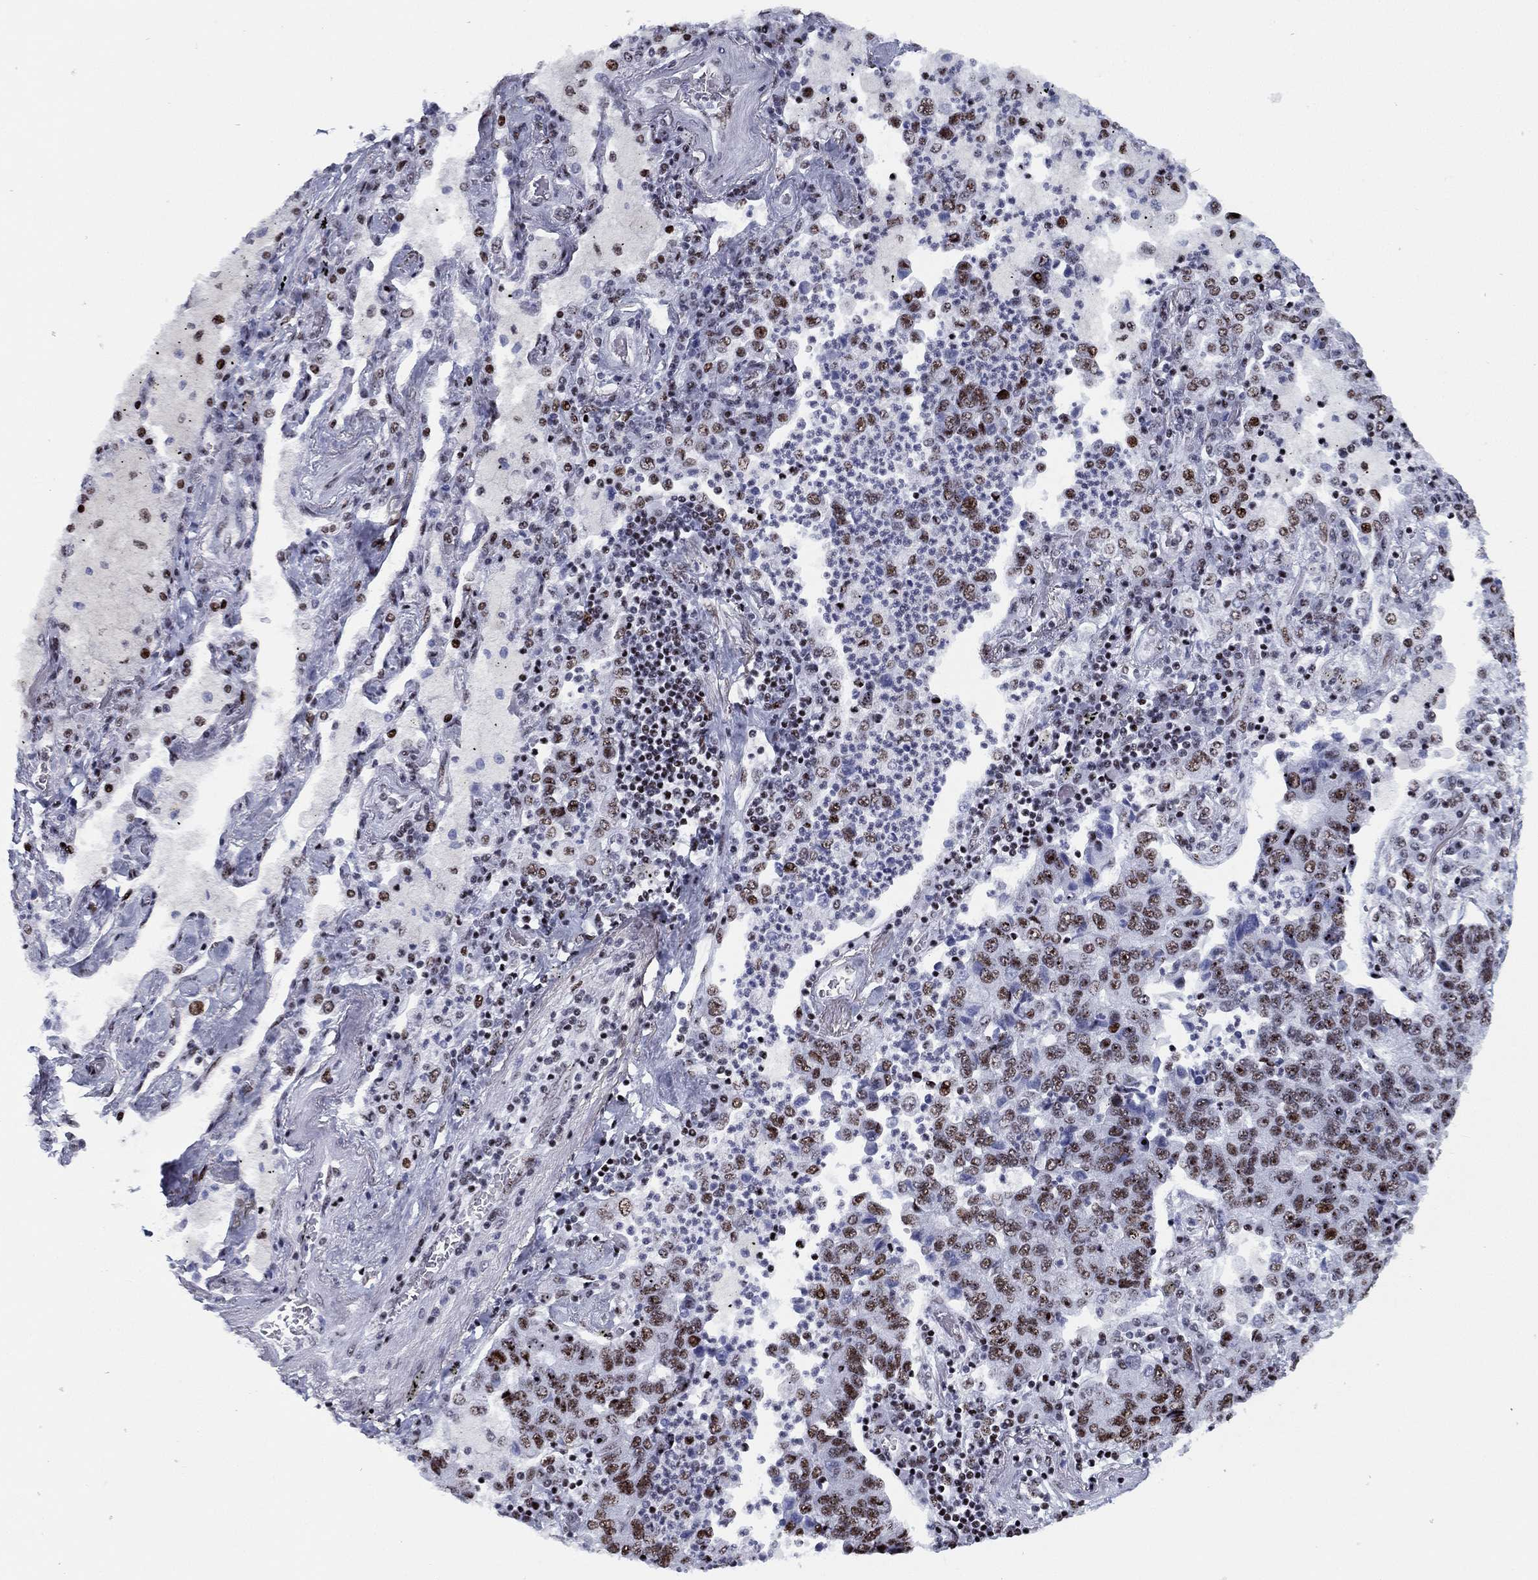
{"staining": {"intensity": "moderate", "quantity": "25%-75%", "location": "nuclear"}, "tissue": "lung cancer", "cell_type": "Tumor cells", "image_type": "cancer", "snomed": [{"axis": "morphology", "description": "Adenocarcinoma, NOS"}, {"axis": "topography", "description": "Lung"}], "caption": "Immunohistochemical staining of human adenocarcinoma (lung) exhibits moderate nuclear protein expression in about 25%-75% of tumor cells. (DAB IHC, brown staining for protein, blue staining for nuclei).", "gene": "CYB561D2", "patient": {"sex": "female", "age": 57}}